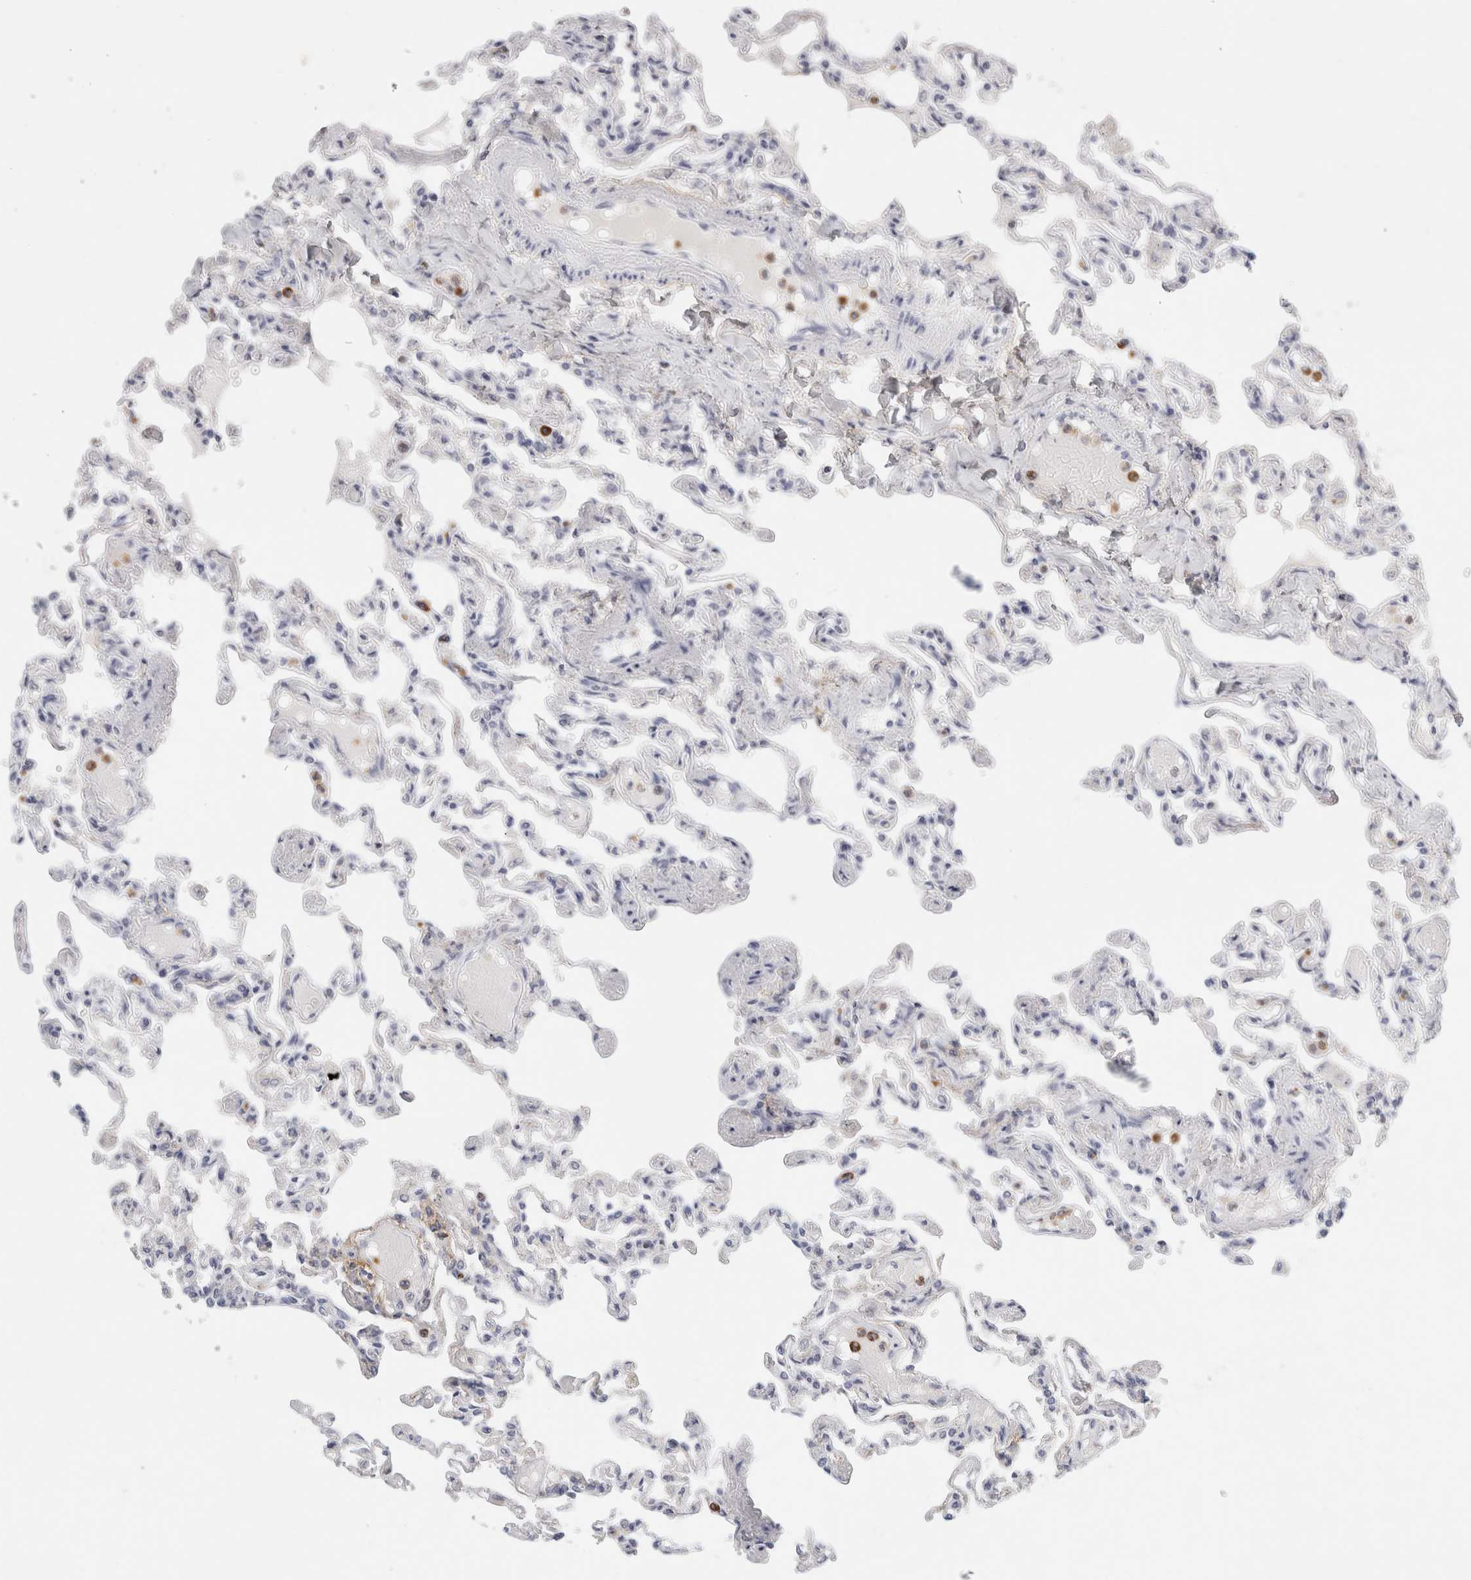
{"staining": {"intensity": "negative", "quantity": "none", "location": "none"}, "tissue": "lung", "cell_type": "Alveolar cells", "image_type": "normal", "snomed": [{"axis": "morphology", "description": "Normal tissue, NOS"}, {"axis": "topography", "description": "Lung"}], "caption": "Alveolar cells show no significant staining in unremarkable lung. The staining was performed using DAB (3,3'-diaminobenzidine) to visualize the protein expression in brown, while the nuclei were stained in blue with hematoxylin (Magnification: 20x).", "gene": "FGL2", "patient": {"sex": "male", "age": 21}}